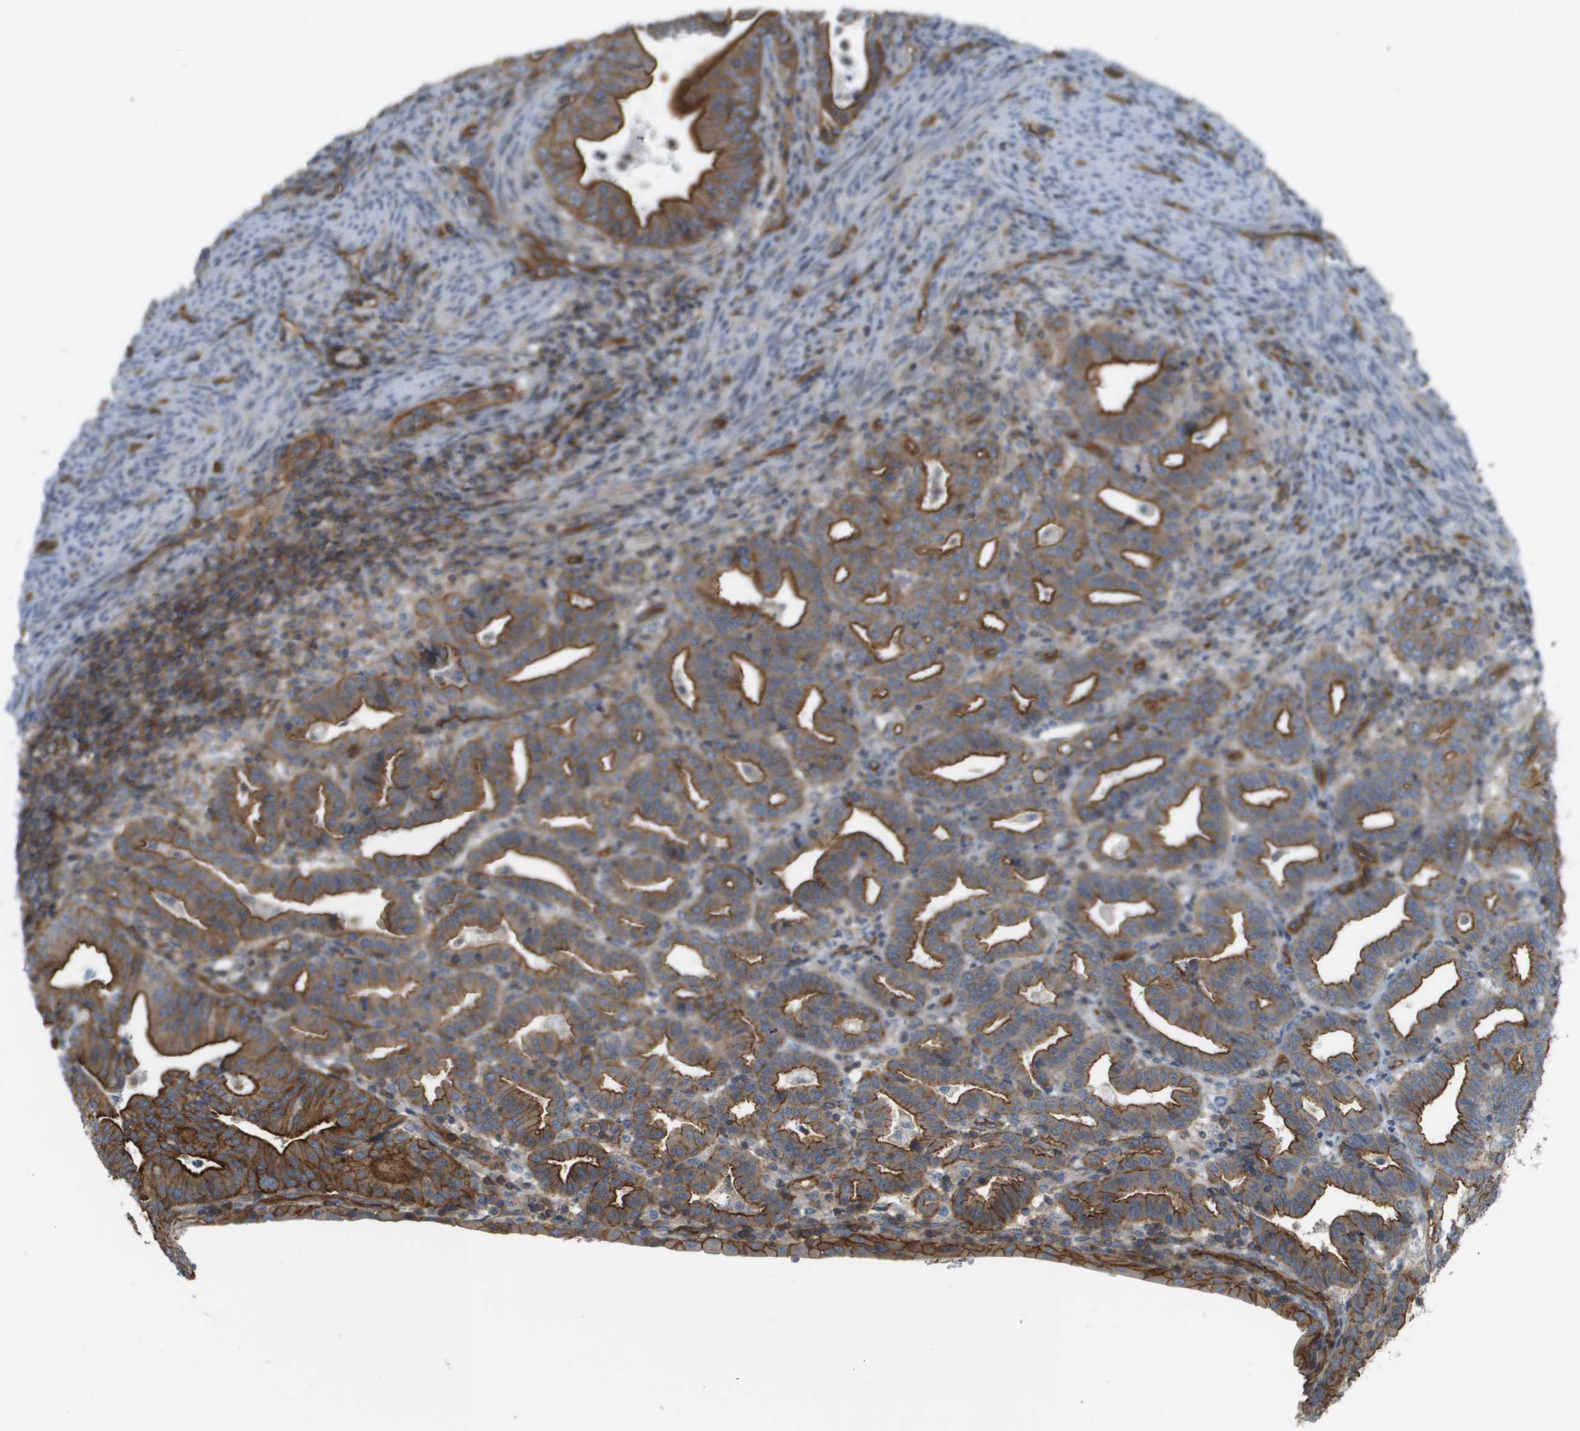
{"staining": {"intensity": "strong", "quantity": "25%-75%", "location": "cytoplasmic/membranous"}, "tissue": "endometrial cancer", "cell_type": "Tumor cells", "image_type": "cancer", "snomed": [{"axis": "morphology", "description": "Adenocarcinoma, NOS"}, {"axis": "topography", "description": "Uterus"}], "caption": "The histopathology image shows staining of endometrial cancer, revealing strong cytoplasmic/membranous protein expression (brown color) within tumor cells.", "gene": "SGMS2", "patient": {"sex": "female", "age": 83}}